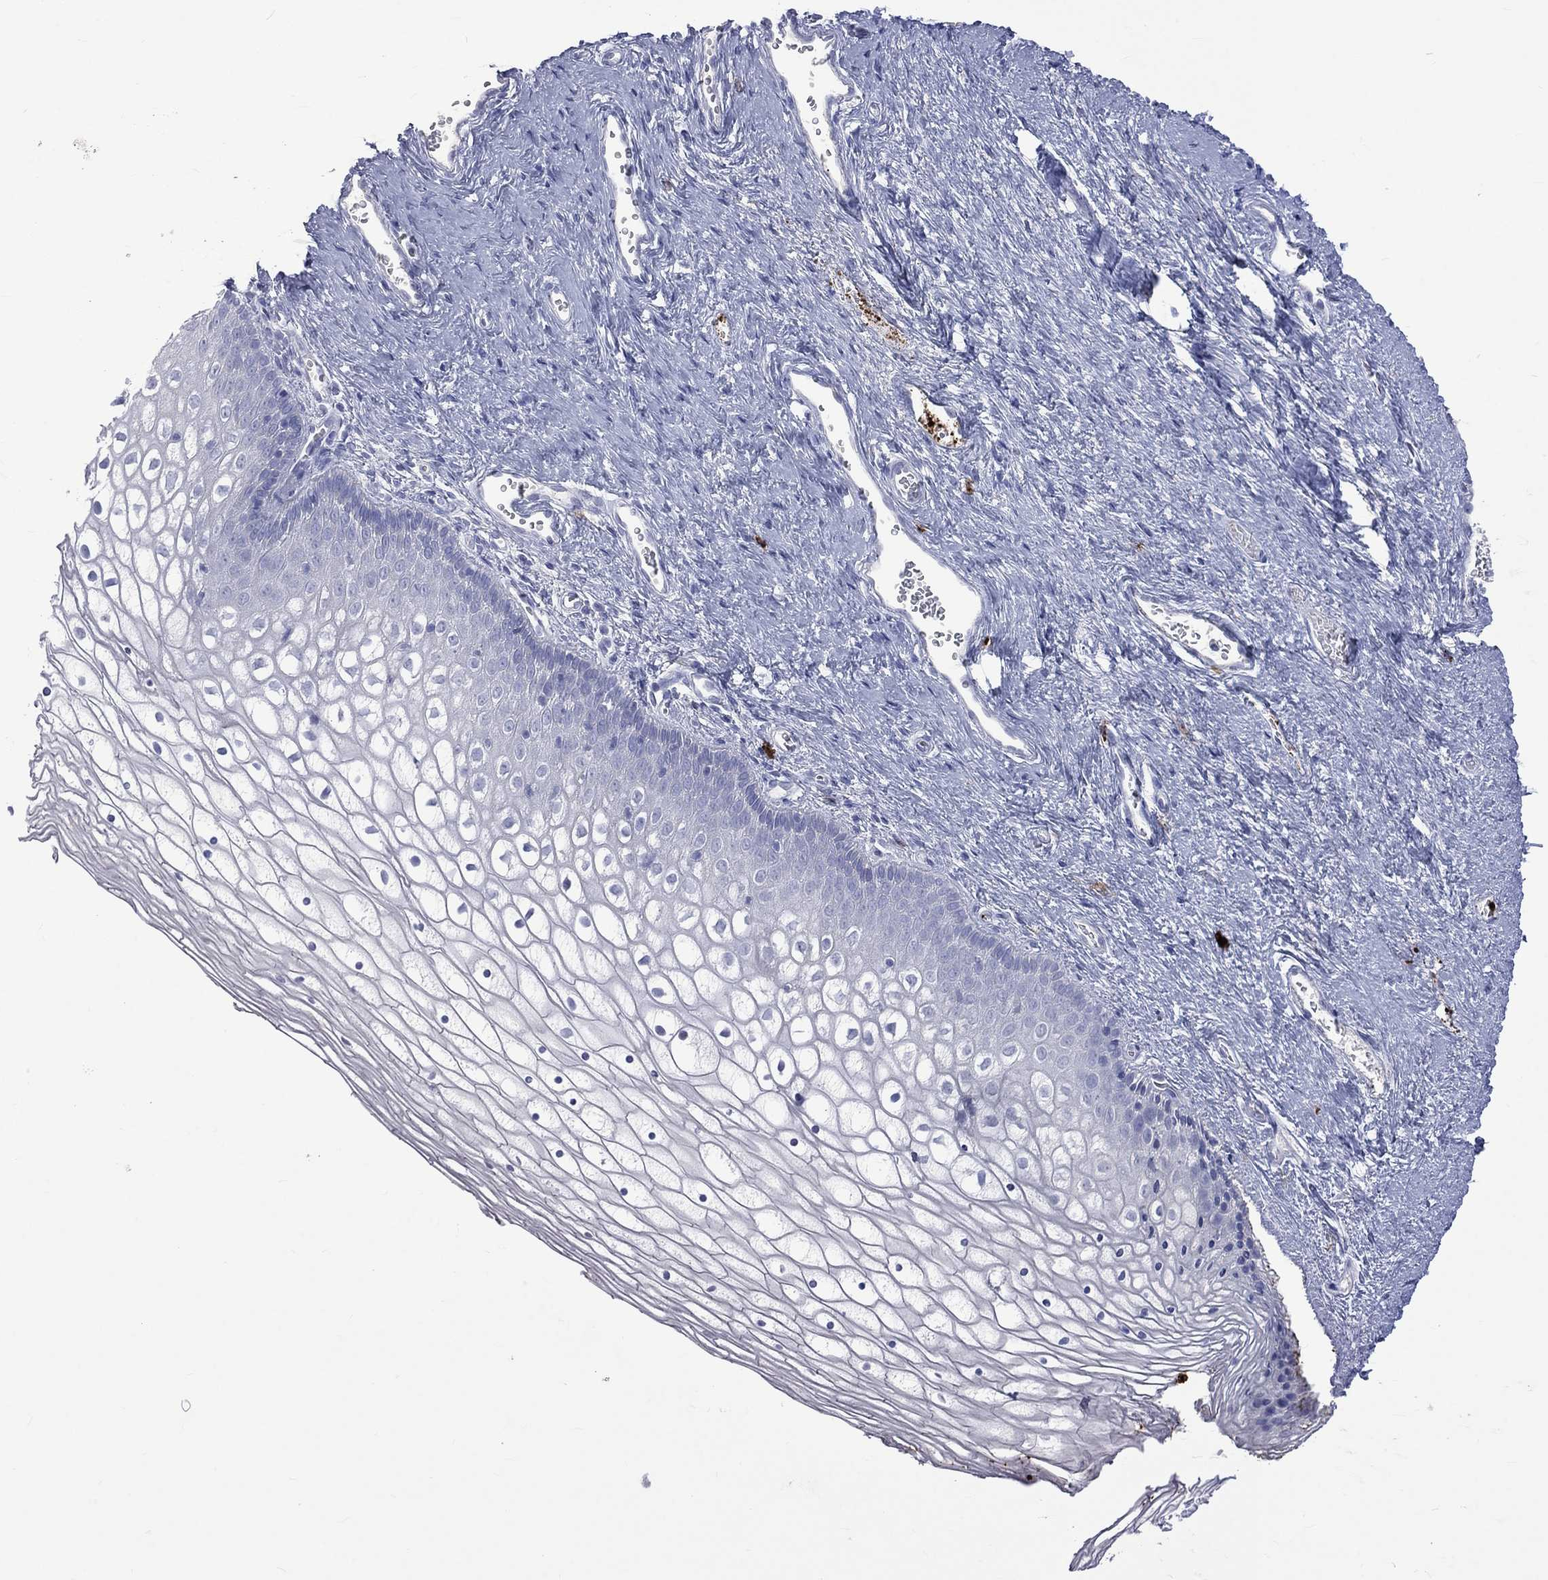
{"staining": {"intensity": "negative", "quantity": "none", "location": "none"}, "tissue": "vagina", "cell_type": "Squamous epithelial cells", "image_type": "normal", "snomed": [{"axis": "morphology", "description": "Normal tissue, NOS"}, {"axis": "topography", "description": "Vagina"}], "caption": "The image exhibits no significant staining in squamous epithelial cells of vagina.", "gene": "ELANE", "patient": {"sex": "female", "age": 32}}